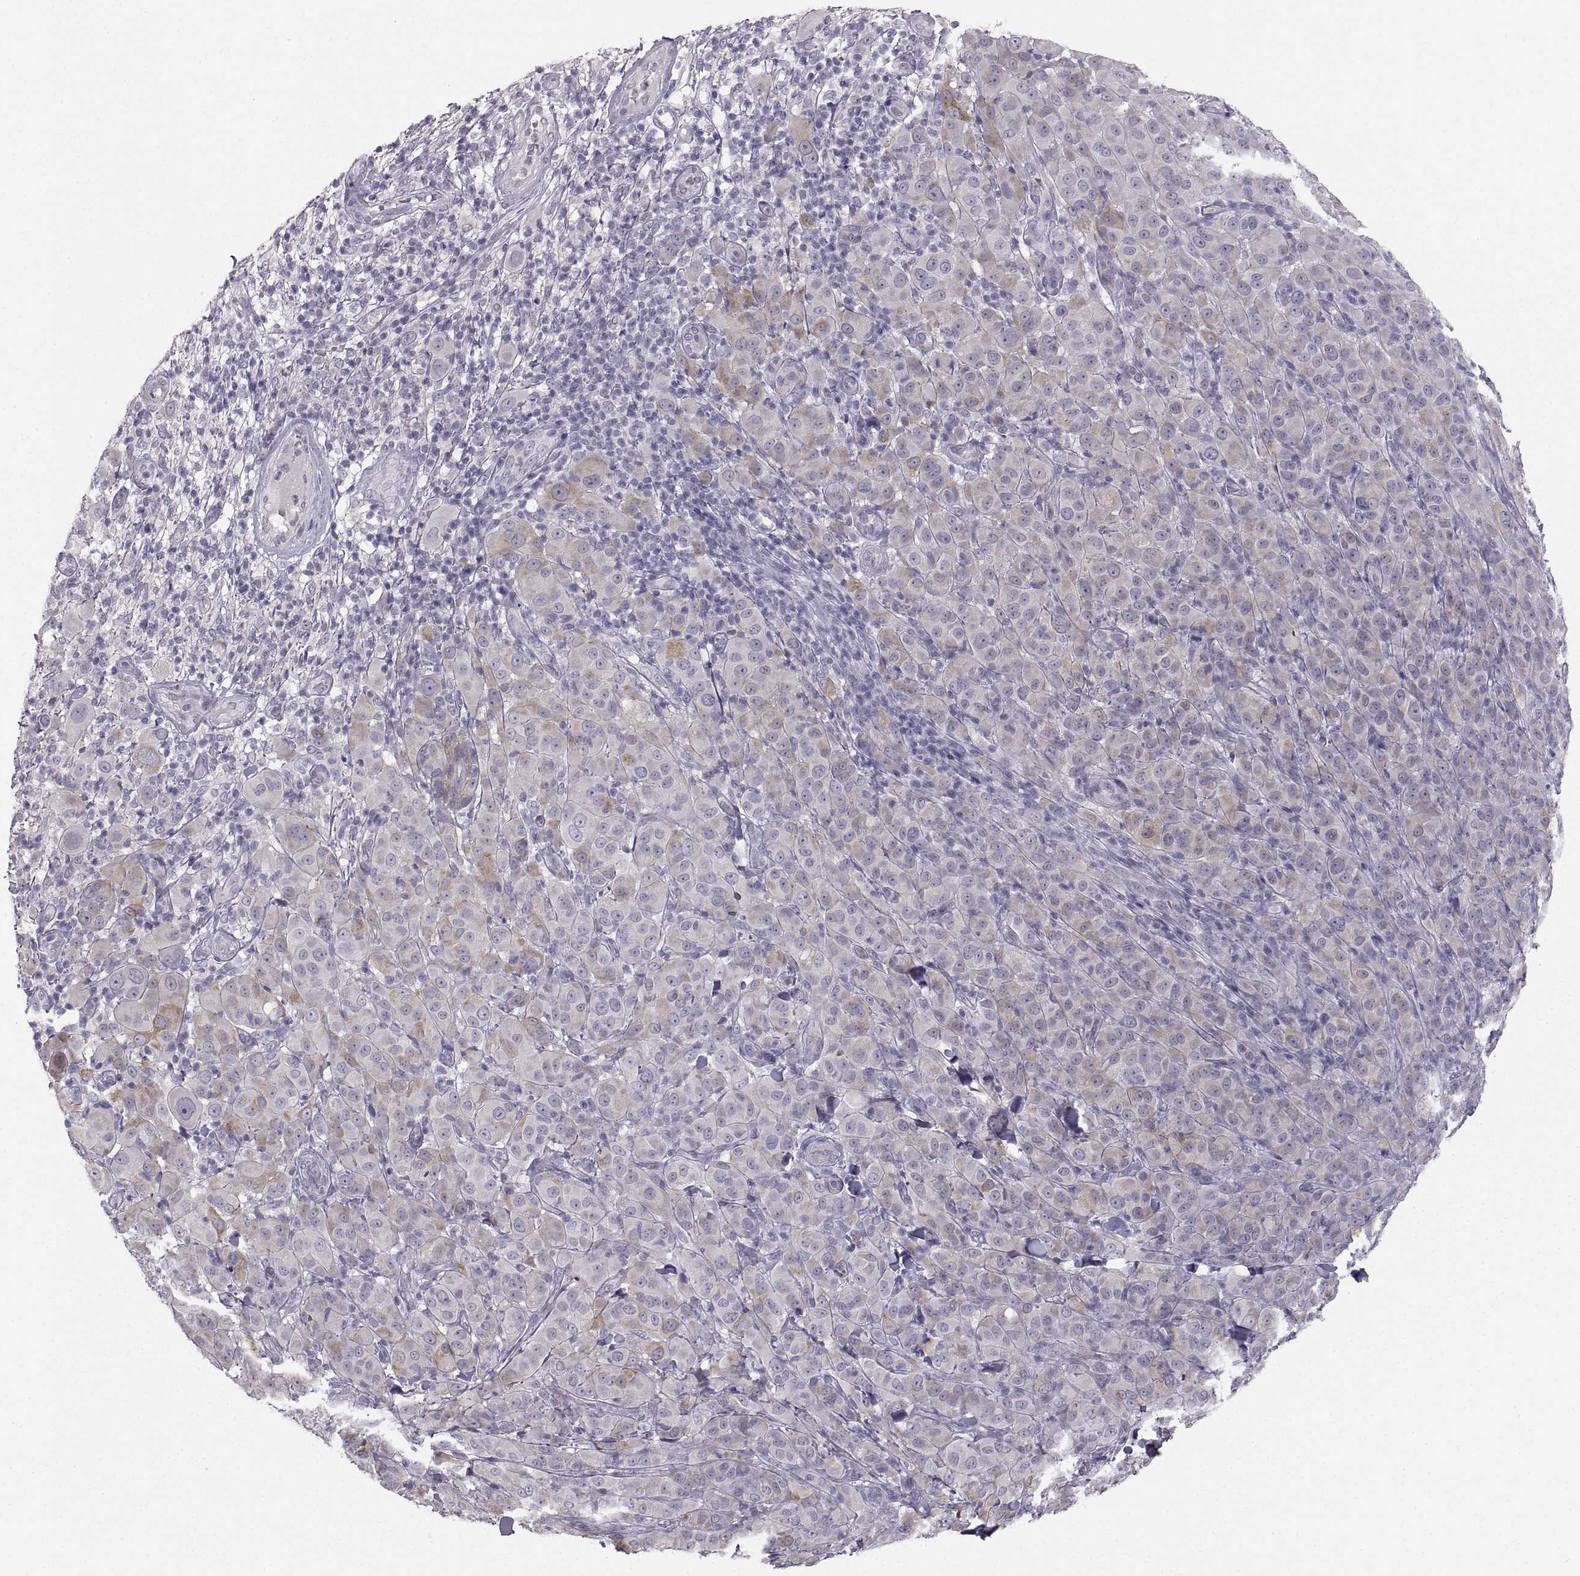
{"staining": {"intensity": "negative", "quantity": "none", "location": "none"}, "tissue": "melanoma", "cell_type": "Tumor cells", "image_type": "cancer", "snomed": [{"axis": "morphology", "description": "Malignant melanoma, NOS"}, {"axis": "topography", "description": "Skin"}], "caption": "High power microscopy image of an IHC photomicrograph of melanoma, revealing no significant positivity in tumor cells.", "gene": "ZNF185", "patient": {"sex": "female", "age": 87}}